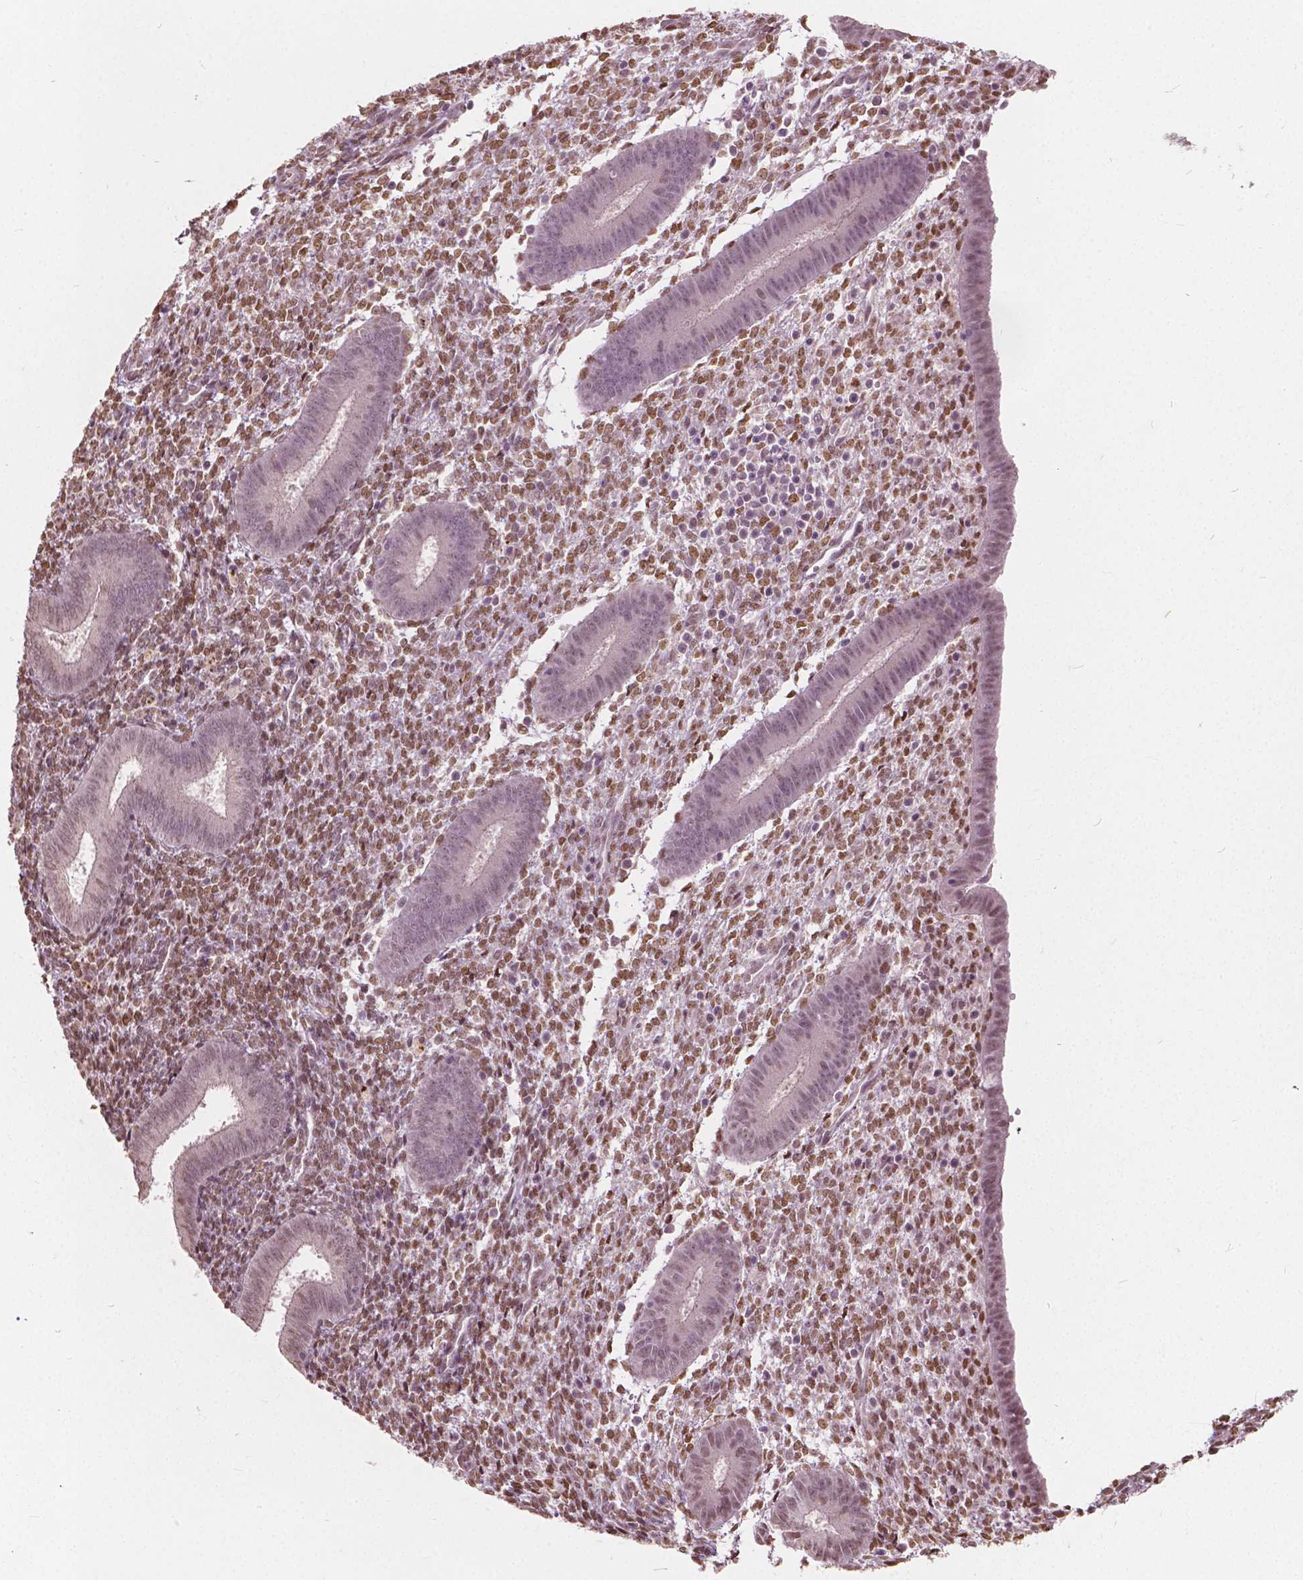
{"staining": {"intensity": "moderate", "quantity": ">75%", "location": "nuclear"}, "tissue": "endometrium", "cell_type": "Cells in endometrial stroma", "image_type": "normal", "snomed": [{"axis": "morphology", "description": "Normal tissue, NOS"}, {"axis": "topography", "description": "Endometrium"}], "caption": "This is an image of immunohistochemistry staining of benign endometrium, which shows moderate positivity in the nuclear of cells in endometrial stroma.", "gene": "HOXA10", "patient": {"sex": "female", "age": 25}}